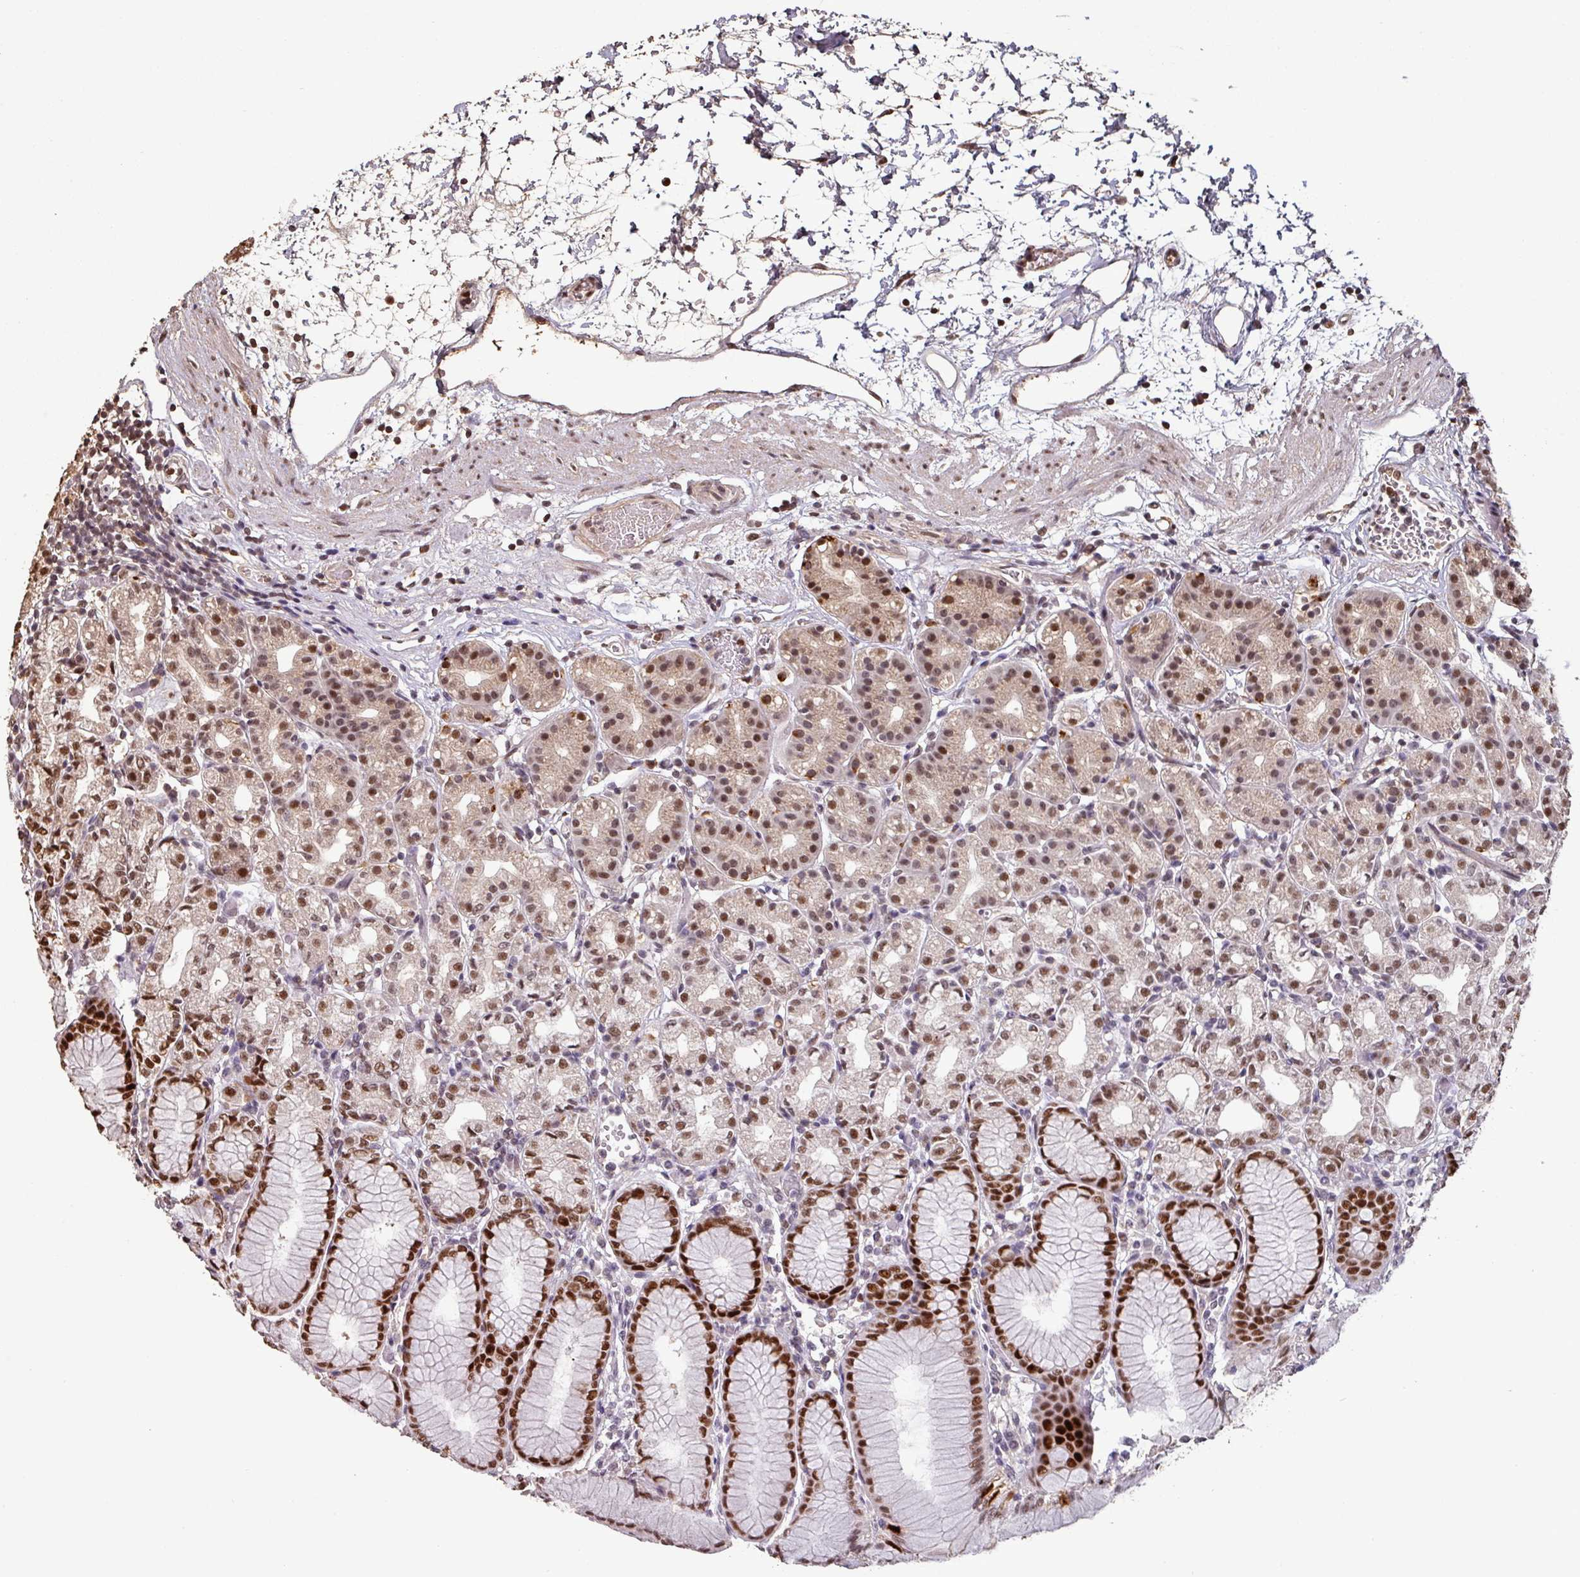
{"staining": {"intensity": "strong", "quantity": "25%-75%", "location": "nuclear"}, "tissue": "stomach", "cell_type": "Glandular cells", "image_type": "normal", "snomed": [{"axis": "morphology", "description": "Normal tissue, NOS"}, {"axis": "topography", "description": "Stomach"}], "caption": "Protein analysis of normal stomach demonstrates strong nuclear staining in about 25%-75% of glandular cells. (Brightfield microscopy of DAB IHC at high magnification).", "gene": "POLD1", "patient": {"sex": "female", "age": 57}}